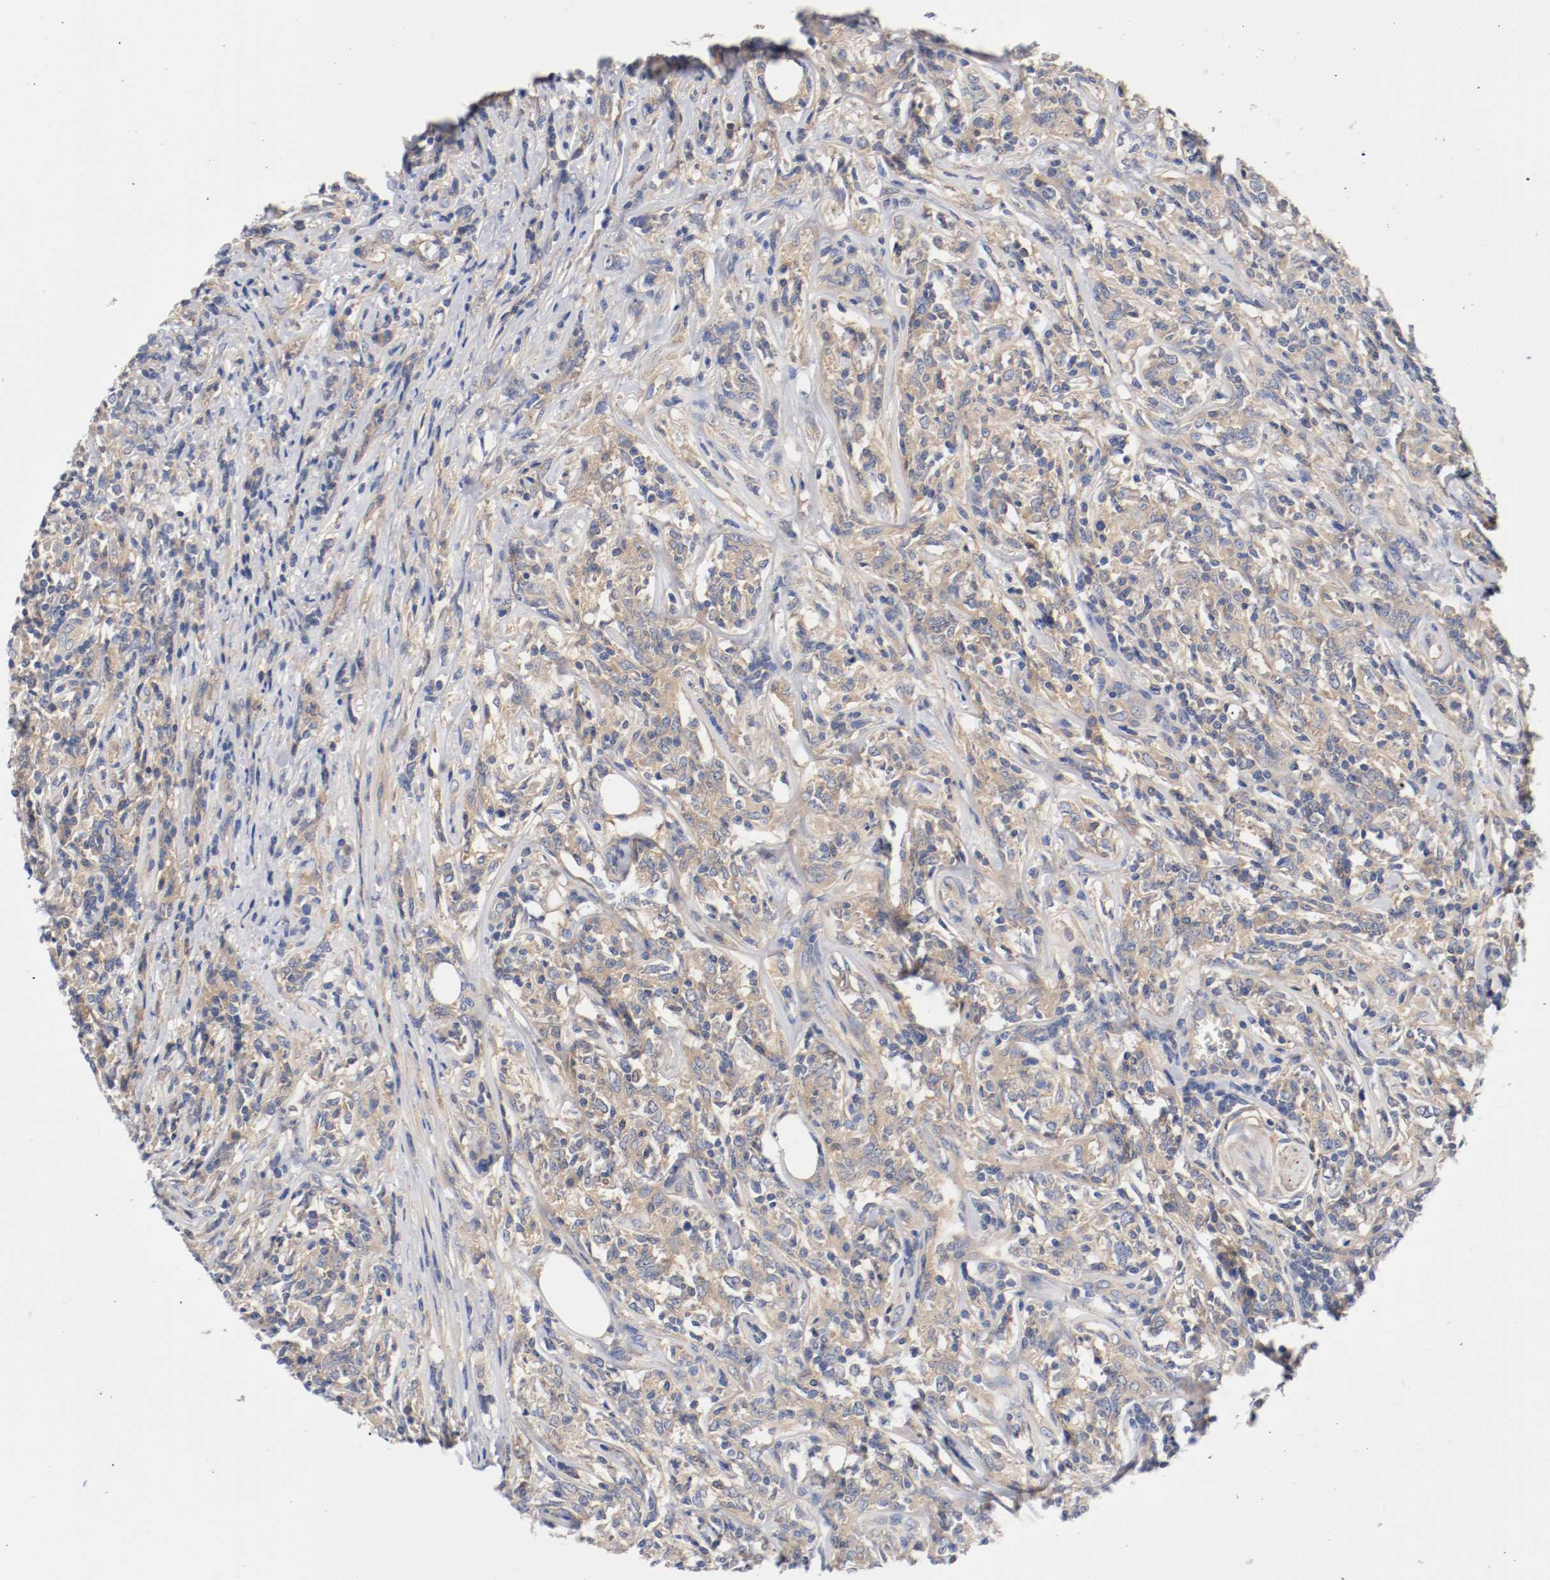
{"staining": {"intensity": "weak", "quantity": ">75%", "location": "cytoplasmic/membranous"}, "tissue": "lymphoma", "cell_type": "Tumor cells", "image_type": "cancer", "snomed": [{"axis": "morphology", "description": "Malignant lymphoma, non-Hodgkin's type, High grade"}, {"axis": "topography", "description": "Lymph node"}], "caption": "Protein staining demonstrates weak cytoplasmic/membranous staining in approximately >75% of tumor cells in high-grade malignant lymphoma, non-Hodgkin's type.", "gene": "HGS", "patient": {"sex": "female", "age": 84}}